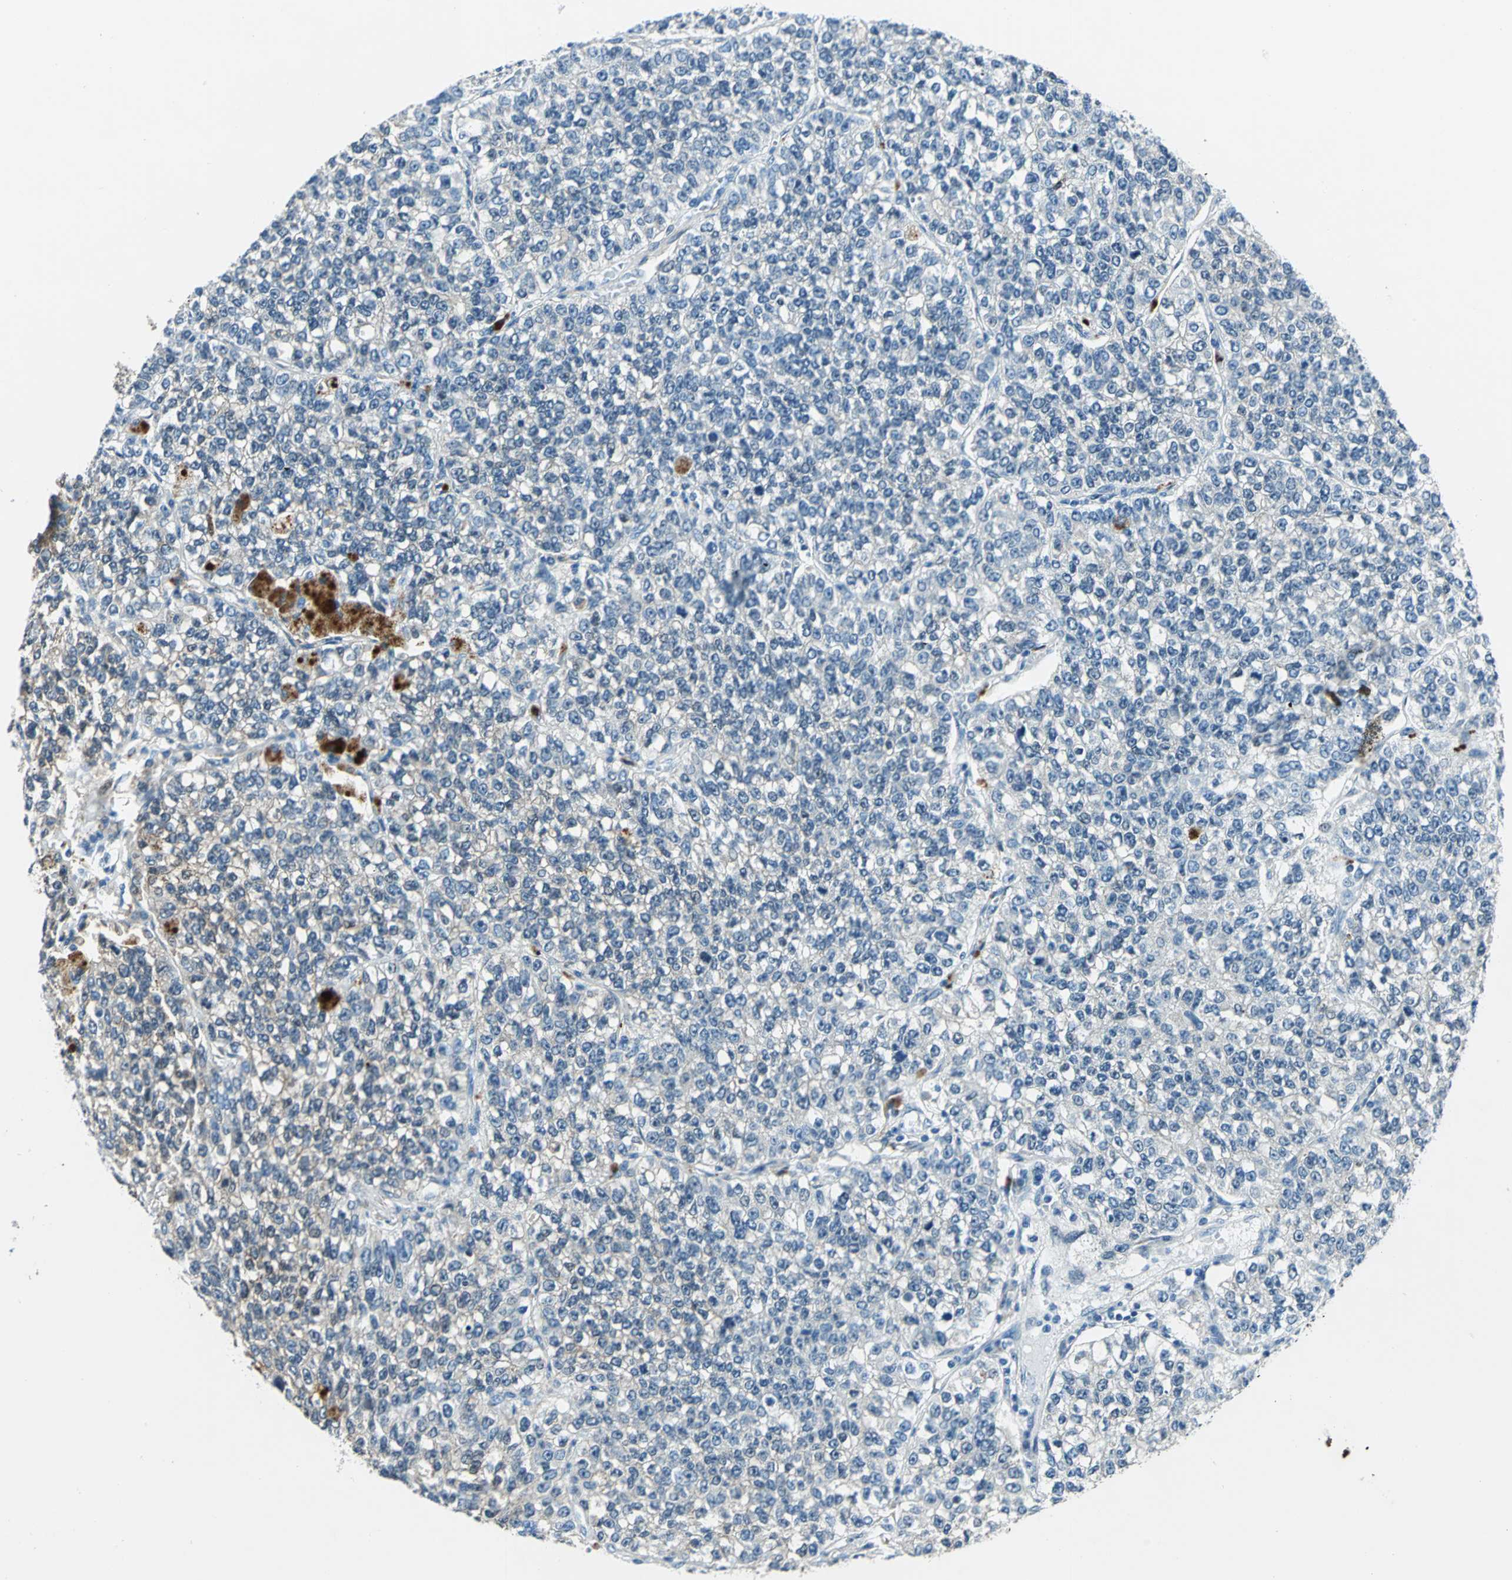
{"staining": {"intensity": "negative", "quantity": "none", "location": "none"}, "tissue": "lung cancer", "cell_type": "Tumor cells", "image_type": "cancer", "snomed": [{"axis": "morphology", "description": "Adenocarcinoma, NOS"}, {"axis": "topography", "description": "Lung"}], "caption": "Tumor cells are negative for protein expression in human adenocarcinoma (lung).", "gene": "HSPB1", "patient": {"sex": "male", "age": 49}}